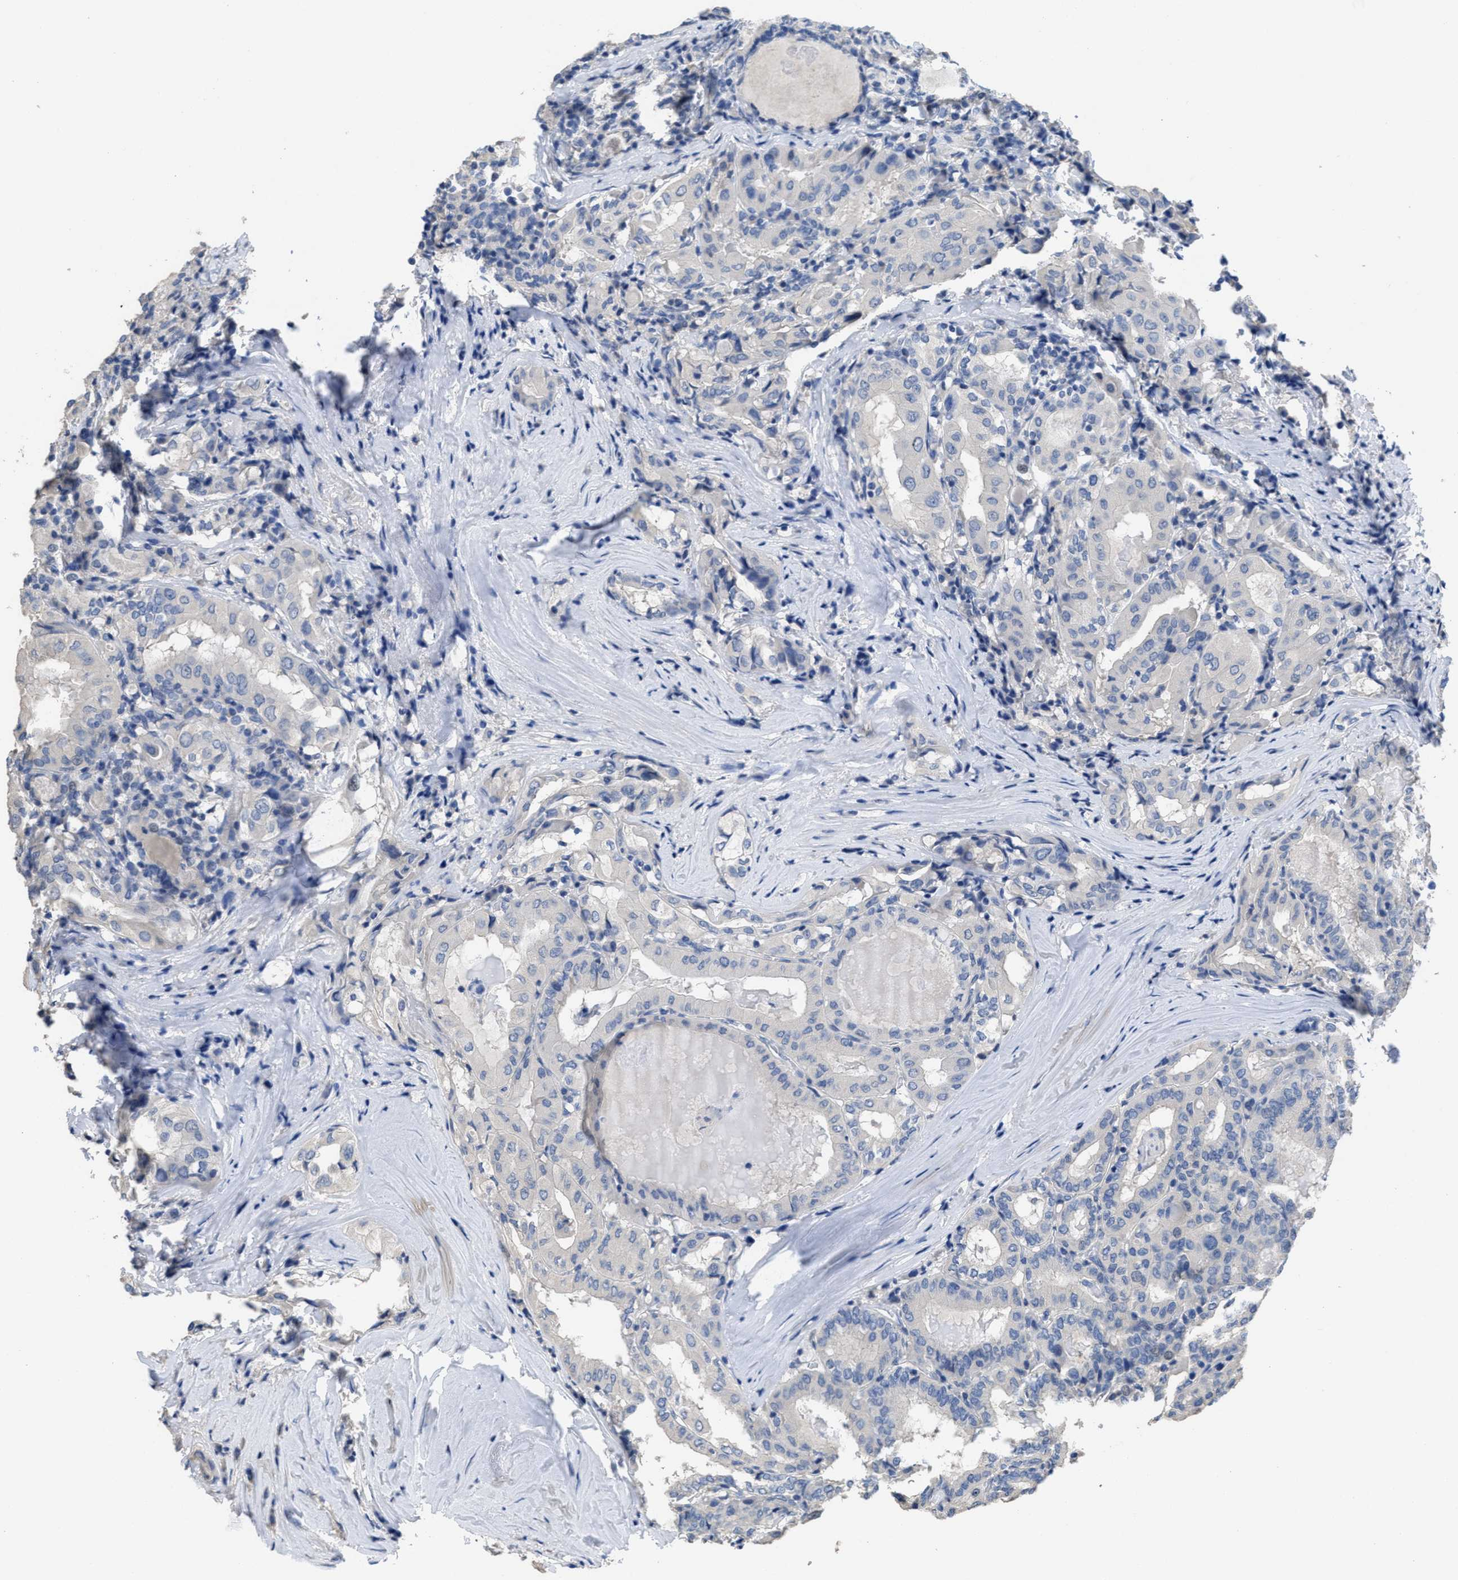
{"staining": {"intensity": "negative", "quantity": "none", "location": "none"}, "tissue": "thyroid cancer", "cell_type": "Tumor cells", "image_type": "cancer", "snomed": [{"axis": "morphology", "description": "Papillary adenocarcinoma, NOS"}, {"axis": "topography", "description": "Thyroid gland"}], "caption": "IHC of human thyroid cancer (papillary adenocarcinoma) displays no expression in tumor cells. (Brightfield microscopy of DAB (3,3'-diaminobenzidine) immunohistochemistry (IHC) at high magnification).", "gene": "CA9", "patient": {"sex": "female", "age": 42}}